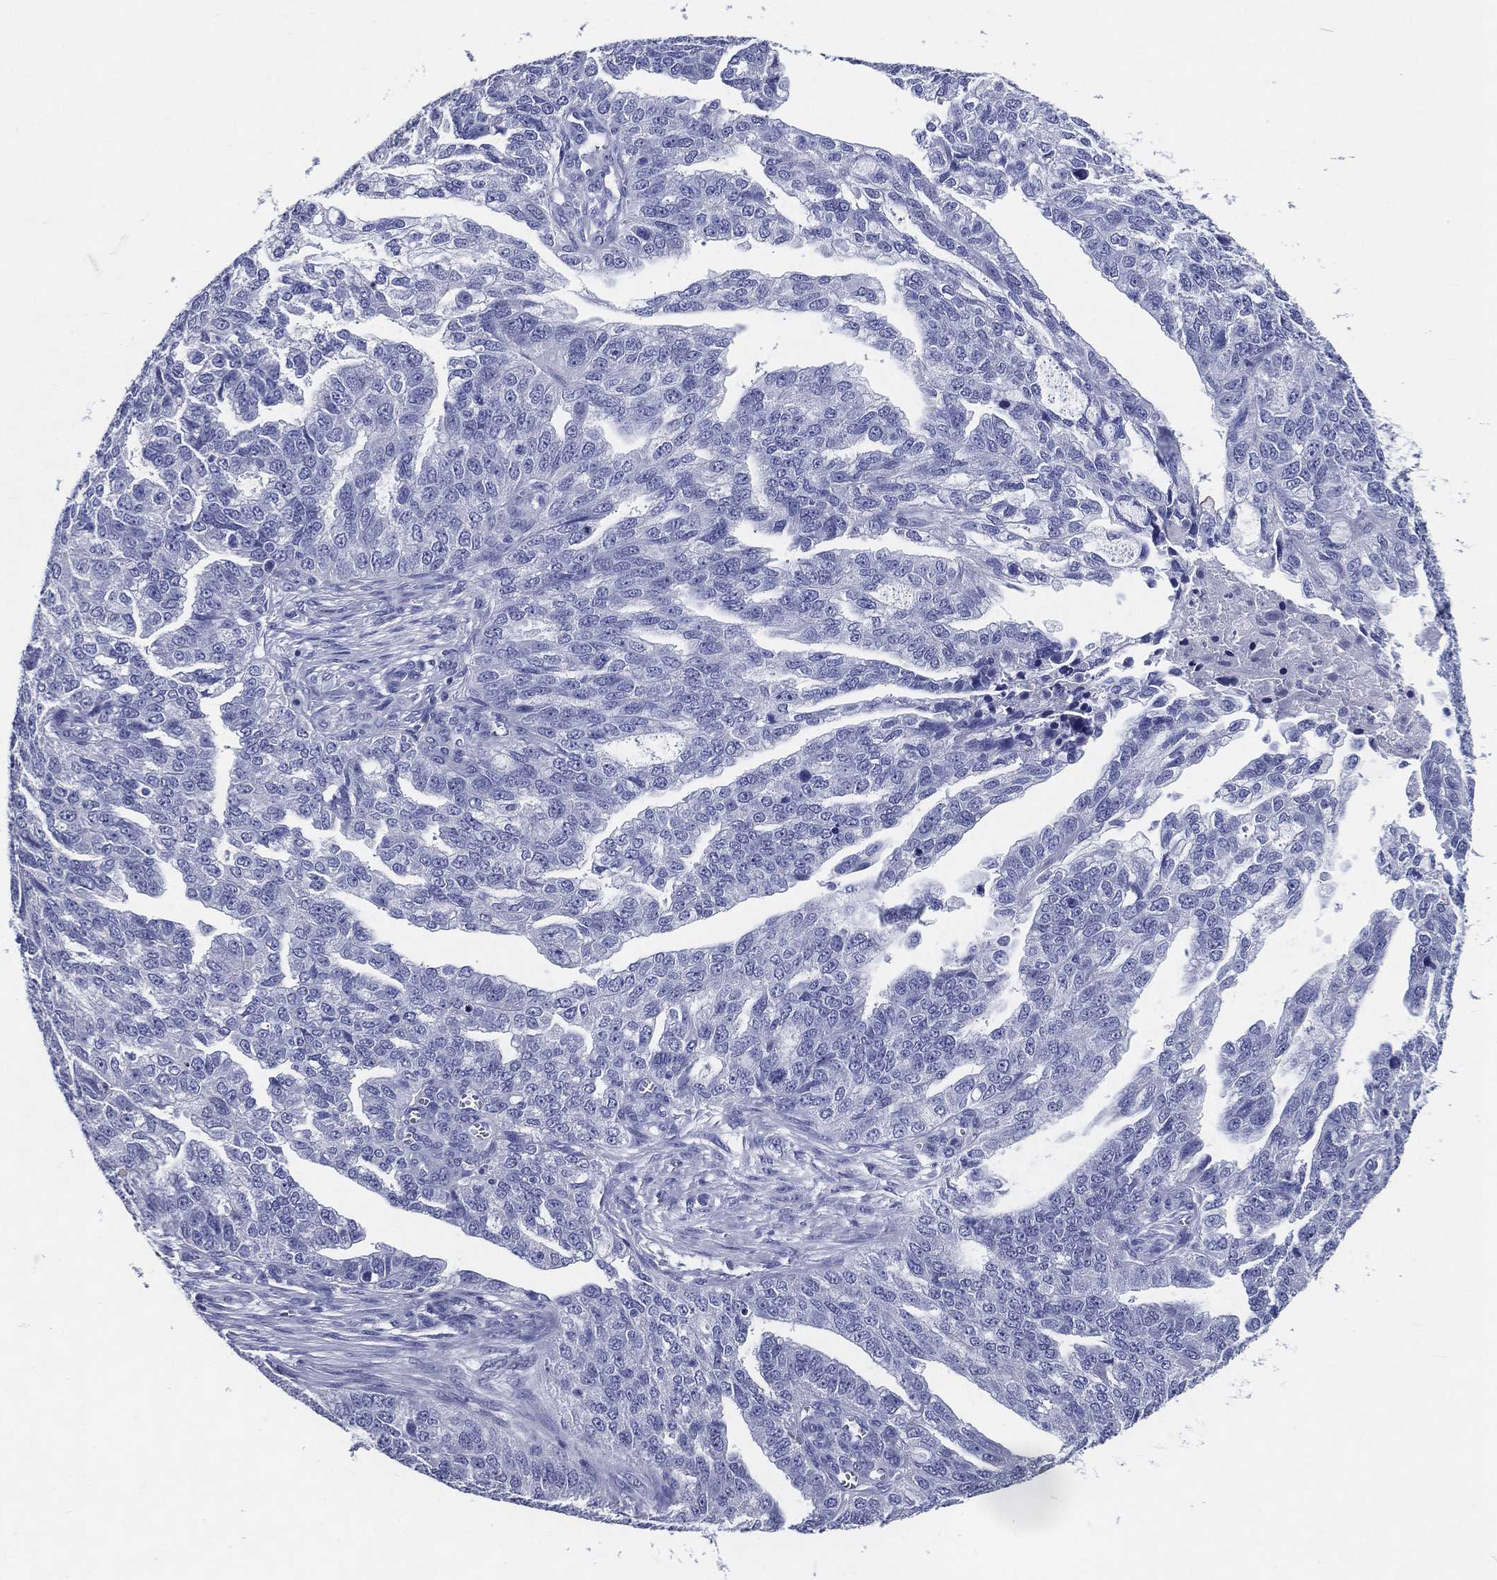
{"staining": {"intensity": "negative", "quantity": "none", "location": "none"}, "tissue": "ovarian cancer", "cell_type": "Tumor cells", "image_type": "cancer", "snomed": [{"axis": "morphology", "description": "Cystadenocarcinoma, serous, NOS"}, {"axis": "topography", "description": "Ovary"}], "caption": "Immunohistochemical staining of ovarian serous cystadenocarcinoma exhibits no significant staining in tumor cells. The staining is performed using DAB brown chromogen with nuclei counter-stained in using hematoxylin.", "gene": "ACE2", "patient": {"sex": "female", "age": 51}}